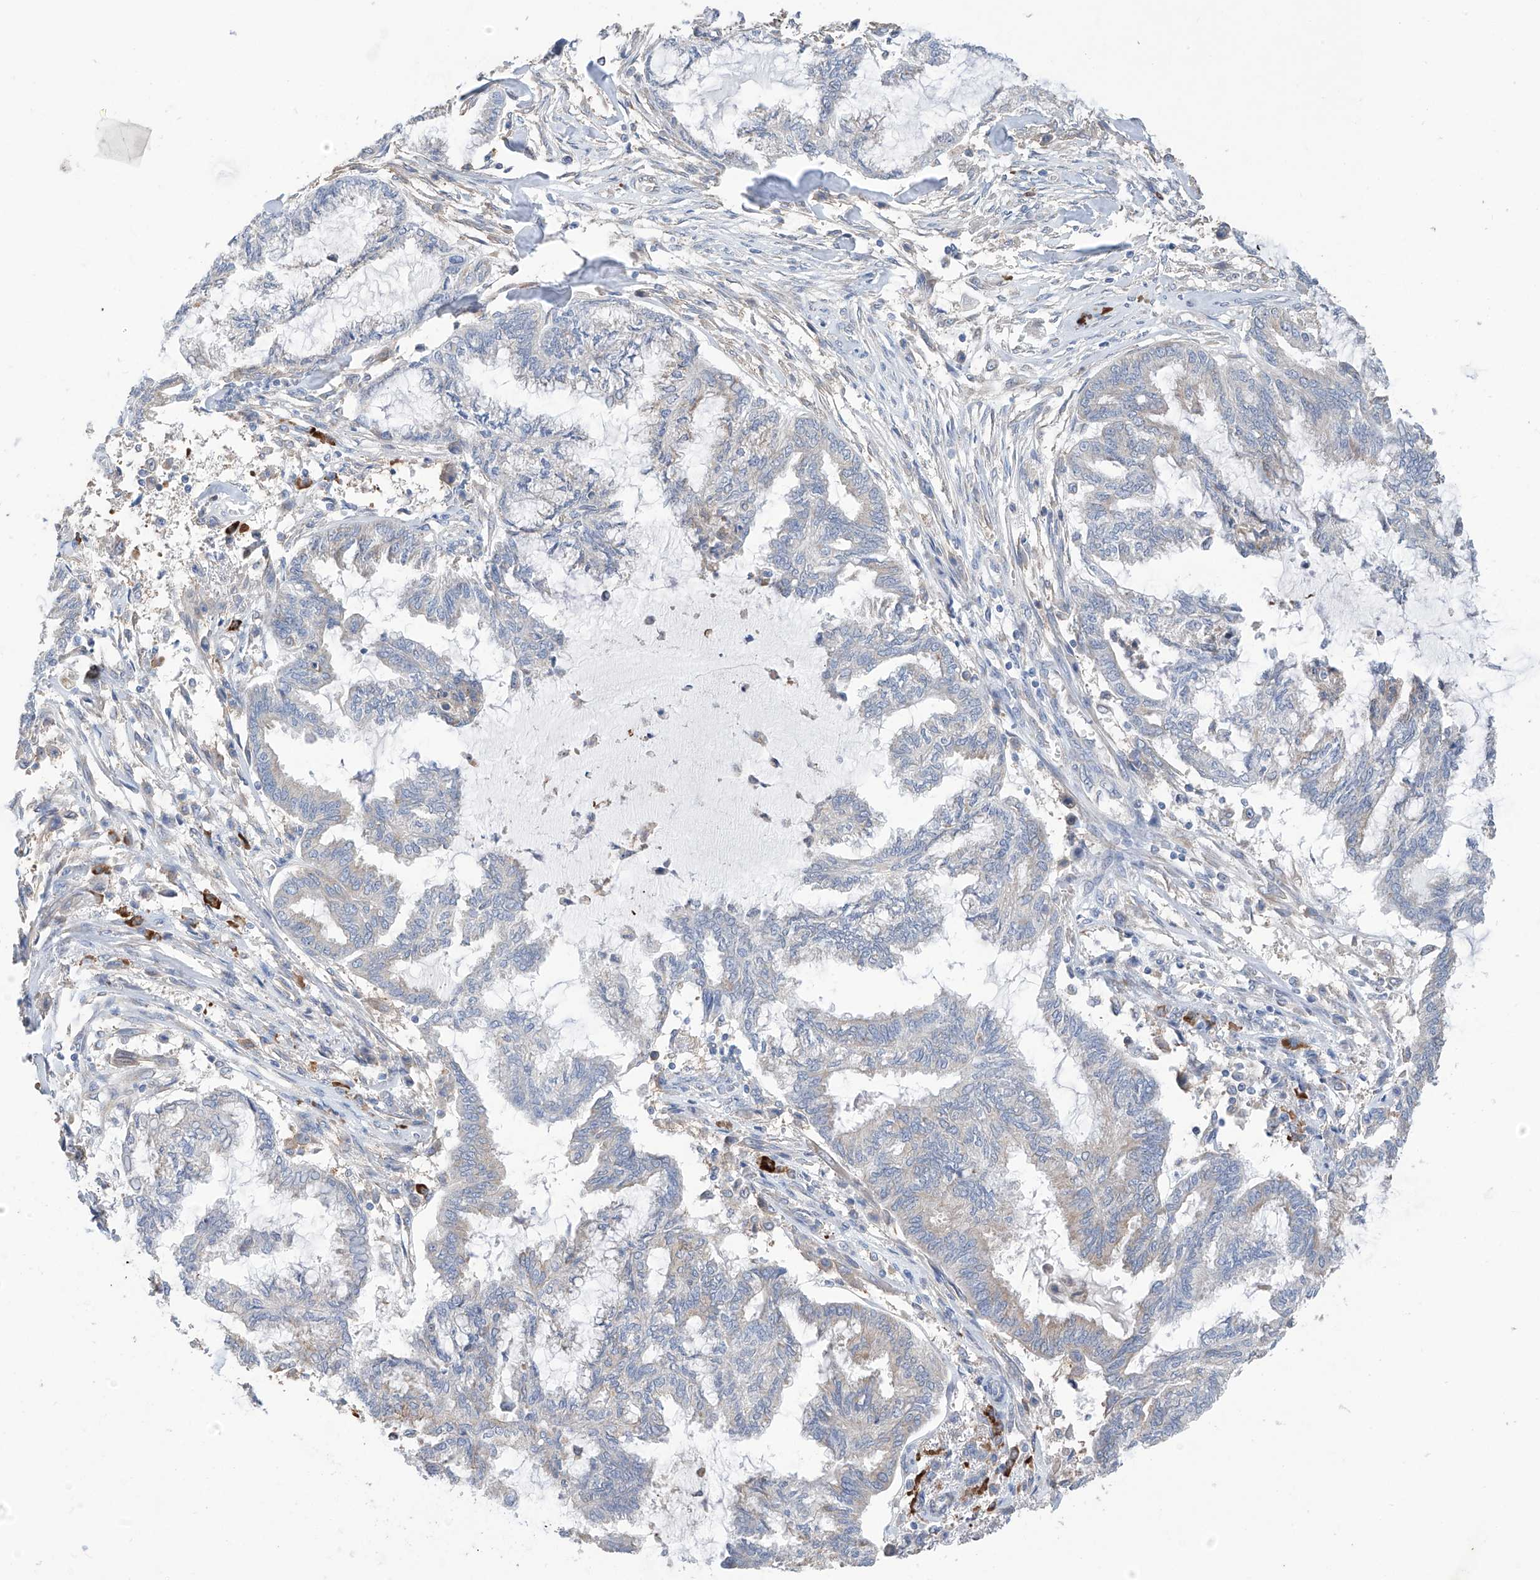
{"staining": {"intensity": "negative", "quantity": "none", "location": "none"}, "tissue": "endometrial cancer", "cell_type": "Tumor cells", "image_type": "cancer", "snomed": [{"axis": "morphology", "description": "Adenocarcinoma, NOS"}, {"axis": "topography", "description": "Endometrium"}], "caption": "Immunohistochemistry image of neoplastic tissue: endometrial cancer (adenocarcinoma) stained with DAB (3,3'-diaminobenzidine) shows no significant protein expression in tumor cells.", "gene": "REC8", "patient": {"sex": "female", "age": 86}}